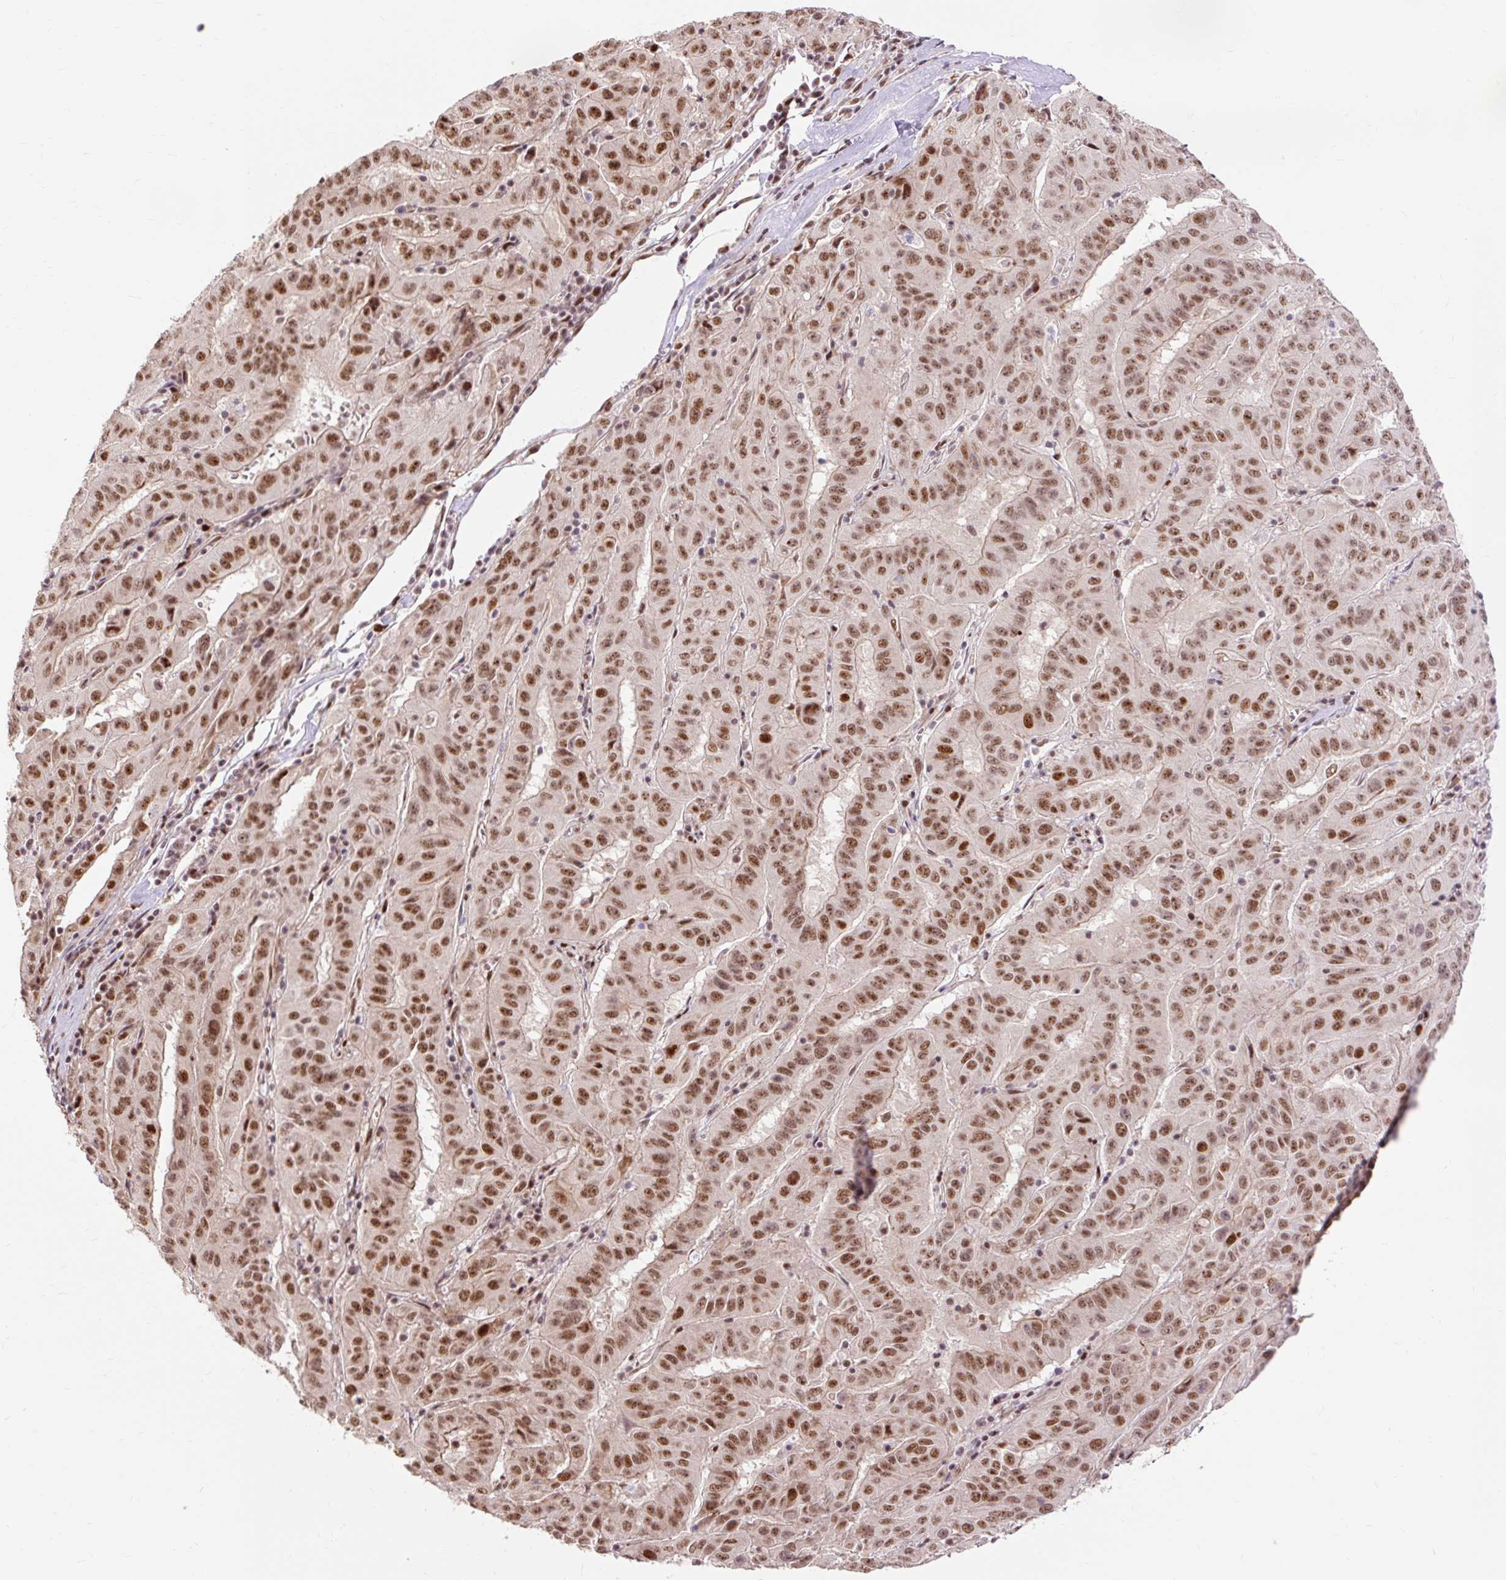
{"staining": {"intensity": "moderate", "quantity": ">75%", "location": "nuclear"}, "tissue": "pancreatic cancer", "cell_type": "Tumor cells", "image_type": "cancer", "snomed": [{"axis": "morphology", "description": "Adenocarcinoma, NOS"}, {"axis": "topography", "description": "Pancreas"}], "caption": "IHC of adenocarcinoma (pancreatic) exhibits medium levels of moderate nuclear expression in approximately >75% of tumor cells.", "gene": "MECOM", "patient": {"sex": "male", "age": 63}}